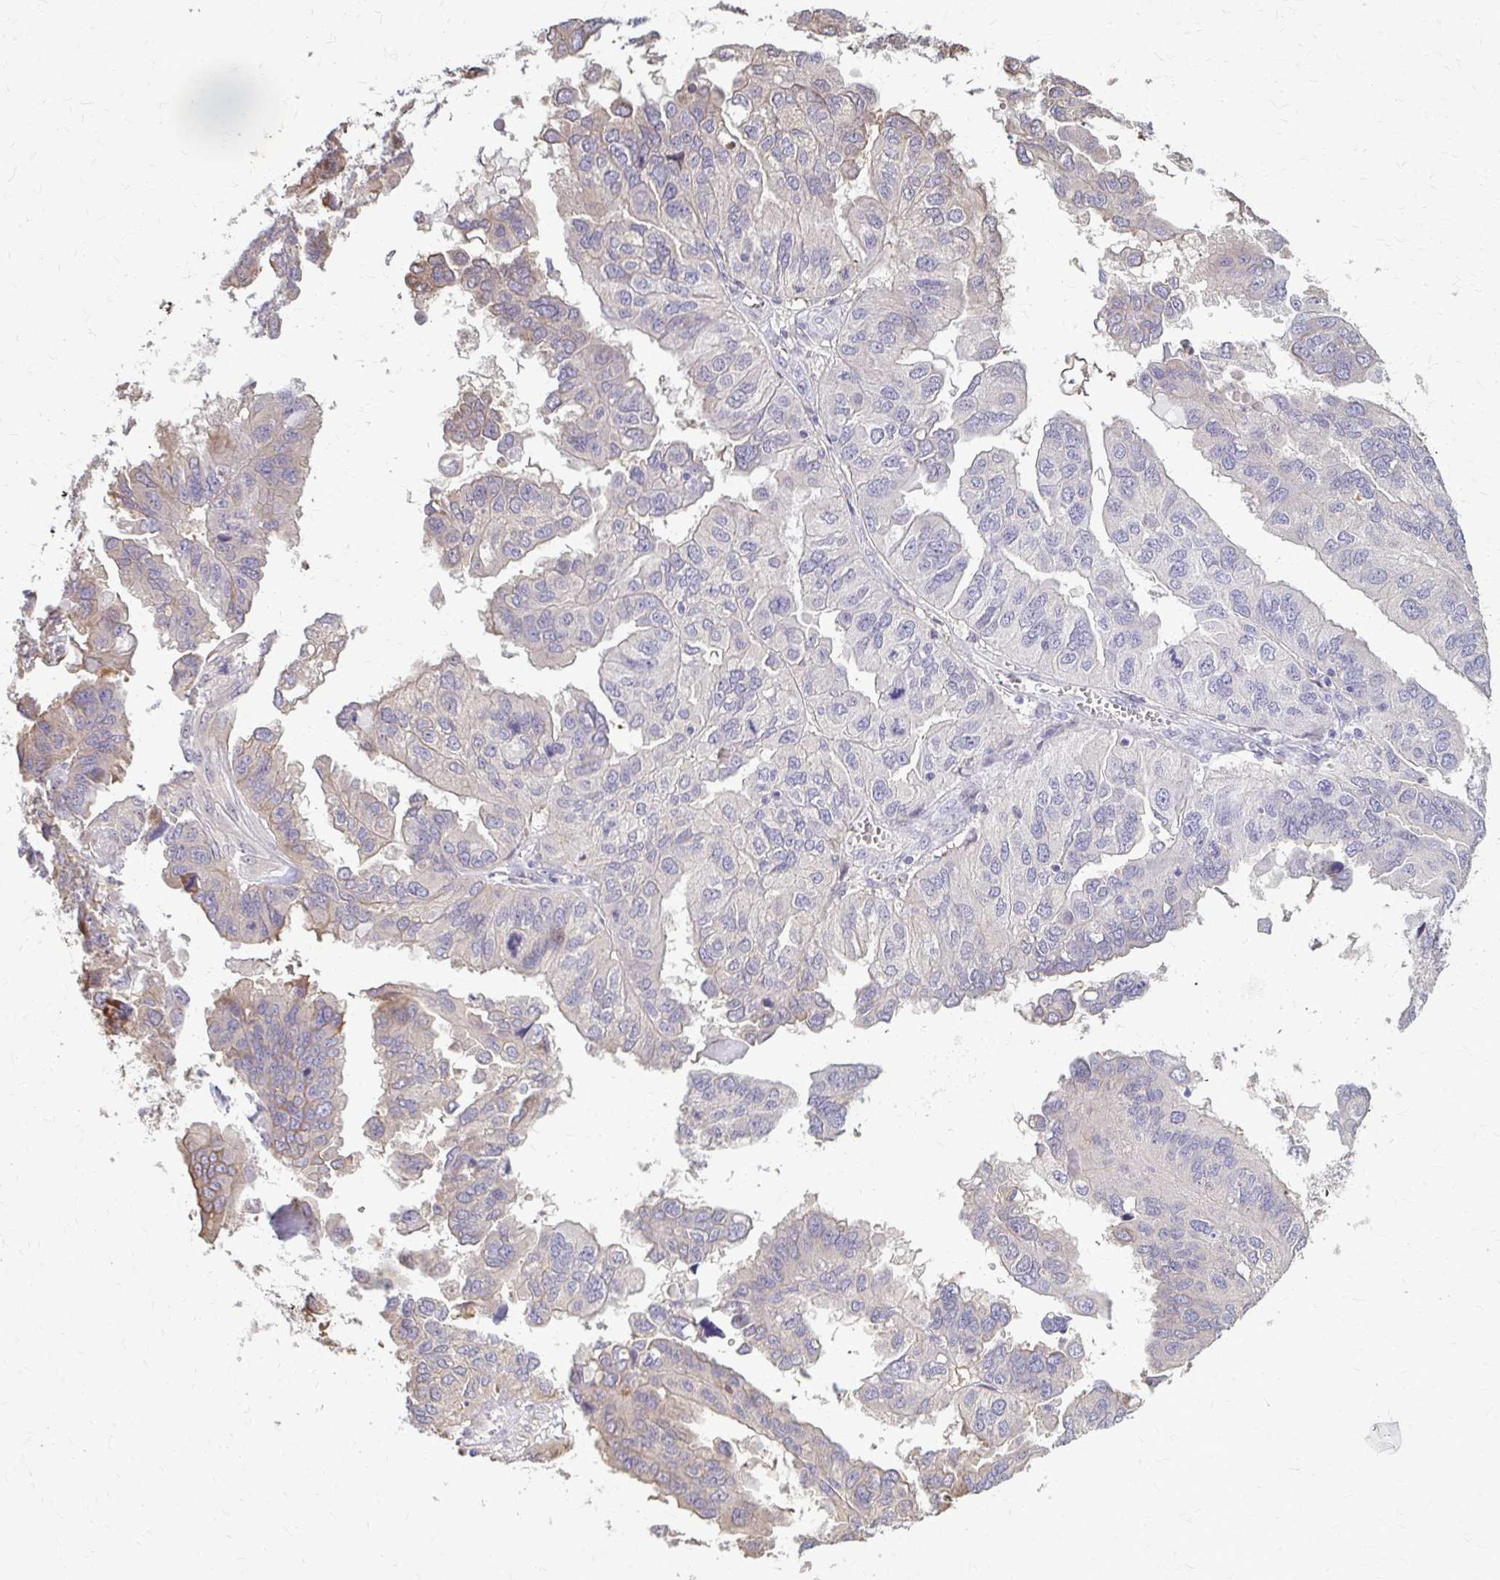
{"staining": {"intensity": "negative", "quantity": "none", "location": "none"}, "tissue": "ovarian cancer", "cell_type": "Tumor cells", "image_type": "cancer", "snomed": [{"axis": "morphology", "description": "Cystadenocarcinoma, serous, NOS"}, {"axis": "topography", "description": "Ovary"}], "caption": "High power microscopy micrograph of an IHC micrograph of ovarian serous cystadenocarcinoma, revealing no significant positivity in tumor cells. Brightfield microscopy of IHC stained with DAB (brown) and hematoxylin (blue), captured at high magnification.", "gene": "ZNF34", "patient": {"sex": "female", "age": 79}}